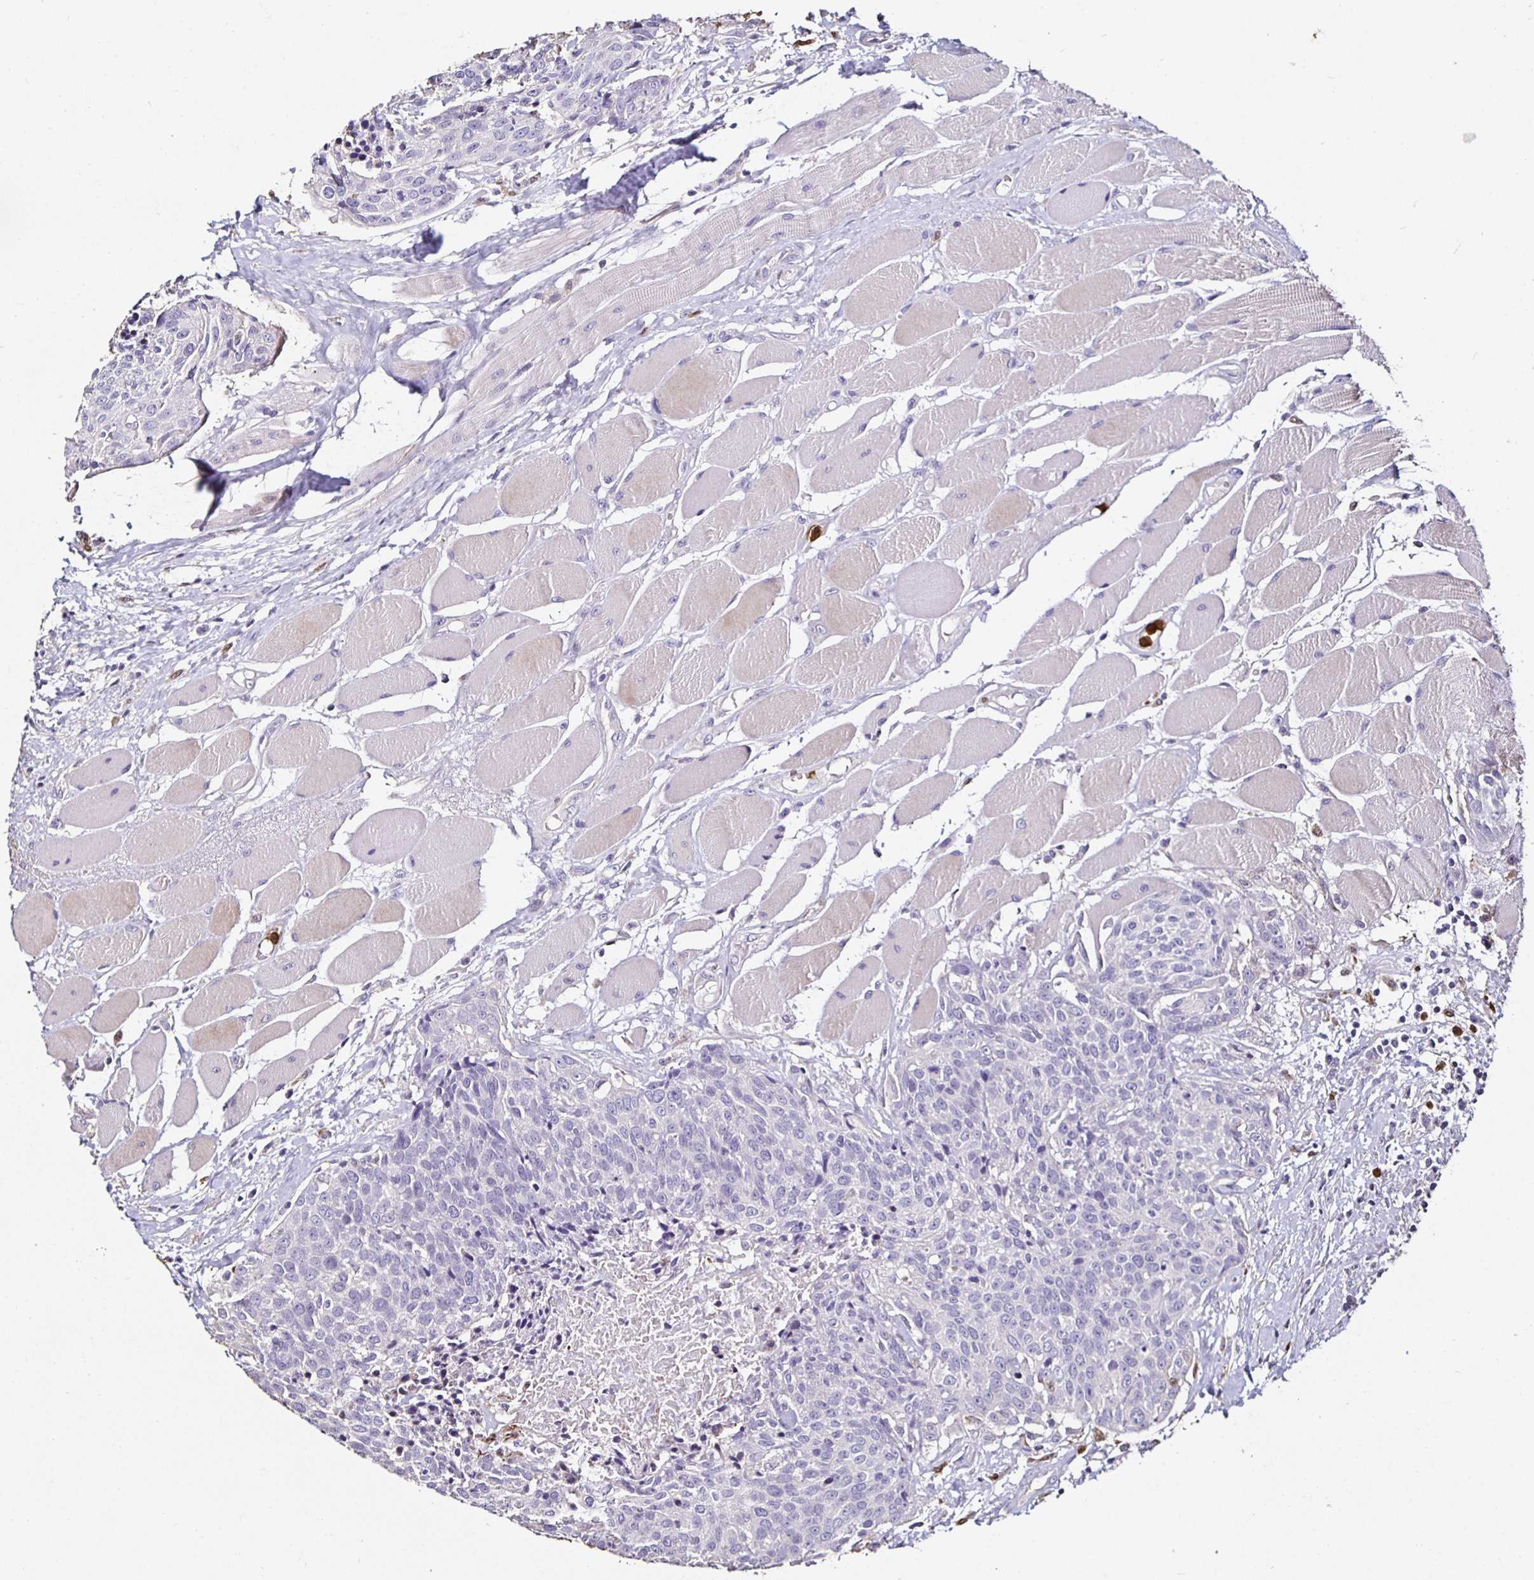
{"staining": {"intensity": "negative", "quantity": "none", "location": "none"}, "tissue": "head and neck cancer", "cell_type": "Tumor cells", "image_type": "cancer", "snomed": [{"axis": "morphology", "description": "Squamous cell carcinoma, NOS"}, {"axis": "topography", "description": "Oral tissue"}, {"axis": "topography", "description": "Head-Neck"}], "caption": "The histopathology image shows no significant staining in tumor cells of squamous cell carcinoma (head and neck).", "gene": "TLR4", "patient": {"sex": "male", "age": 64}}